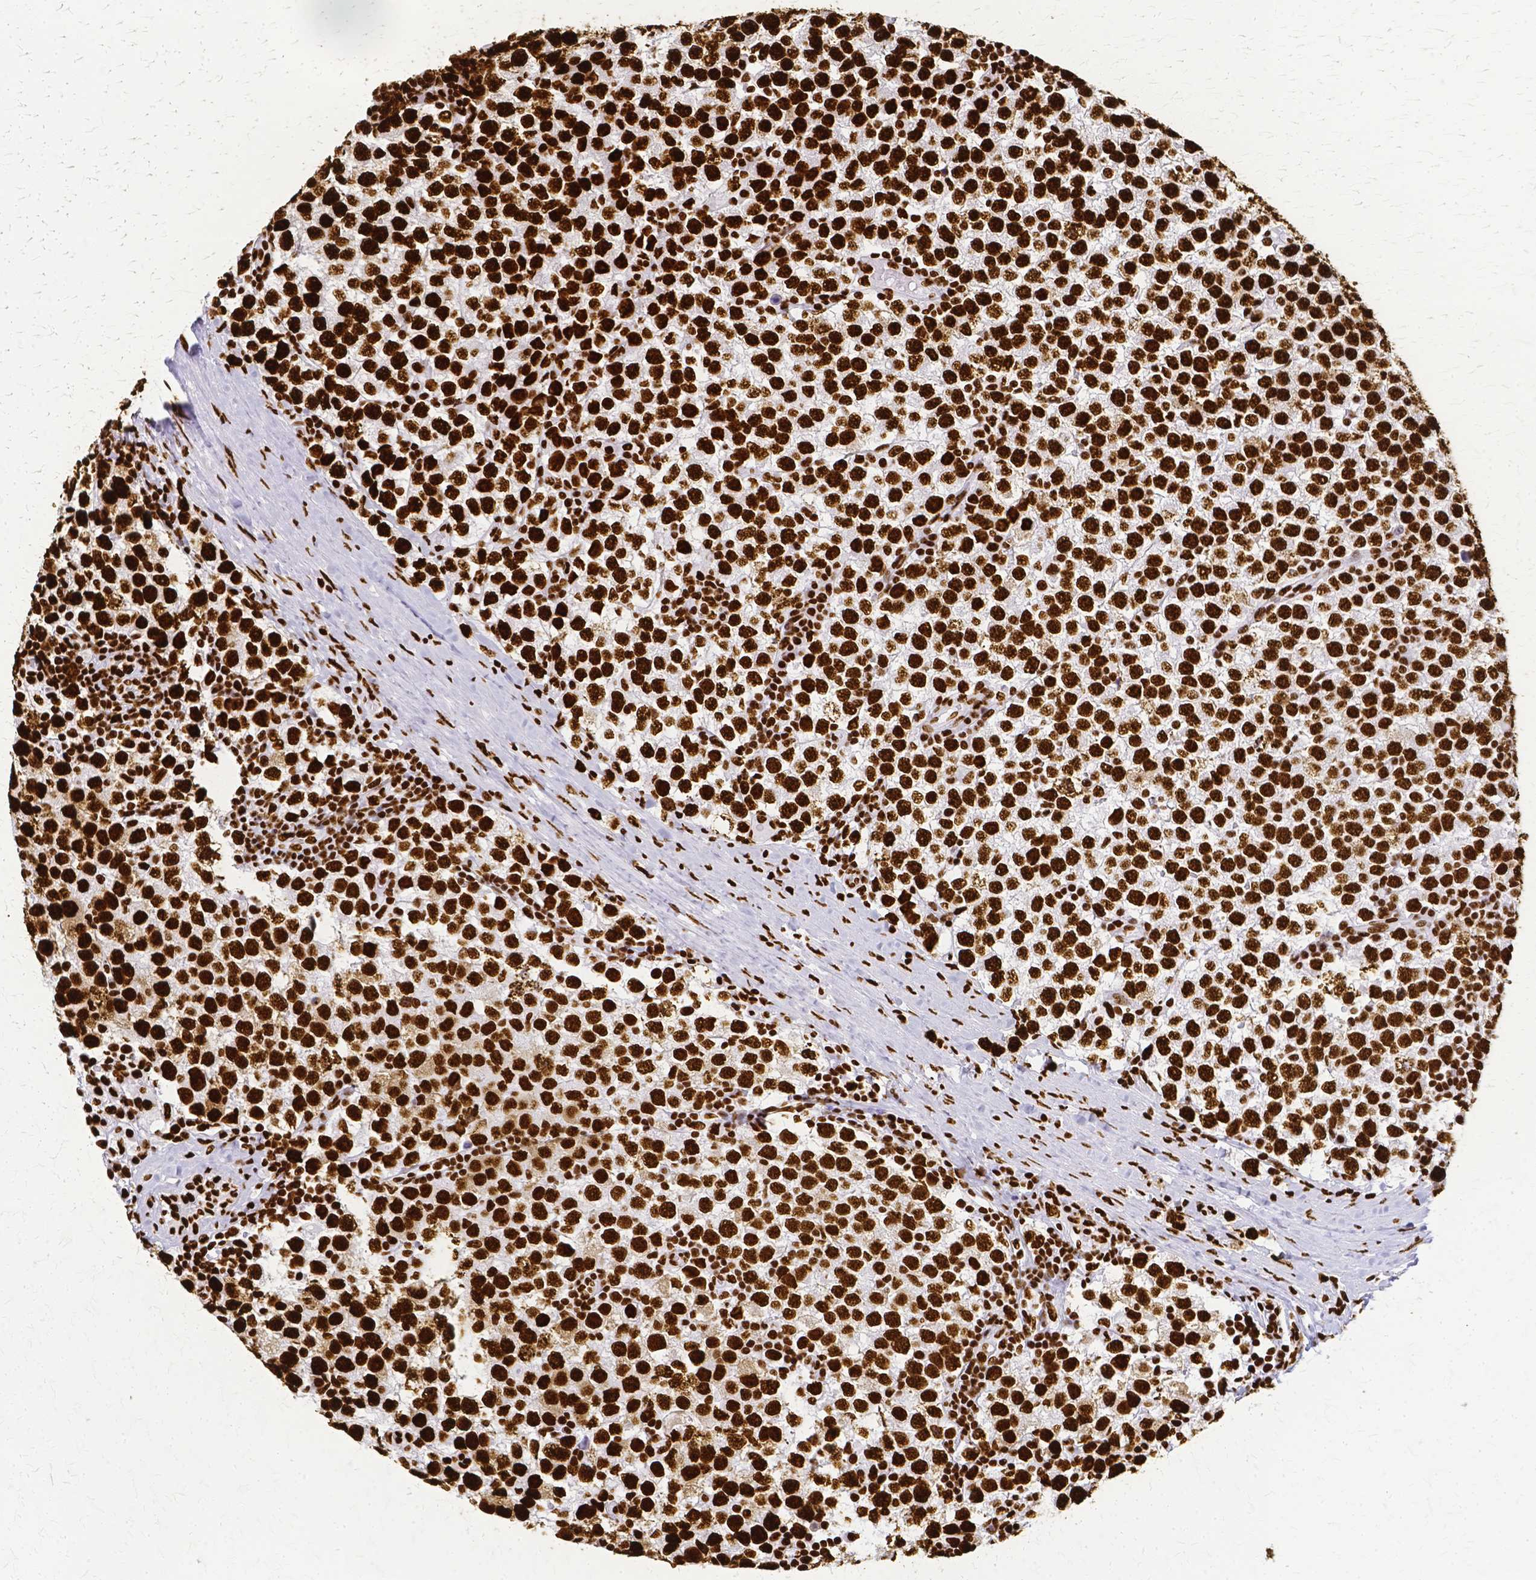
{"staining": {"intensity": "strong", "quantity": ">75%", "location": "nuclear"}, "tissue": "testis cancer", "cell_type": "Tumor cells", "image_type": "cancer", "snomed": [{"axis": "morphology", "description": "Seminoma, NOS"}, {"axis": "topography", "description": "Testis"}], "caption": "The immunohistochemical stain labels strong nuclear staining in tumor cells of testis cancer tissue.", "gene": "SFPQ", "patient": {"sex": "male", "age": 34}}